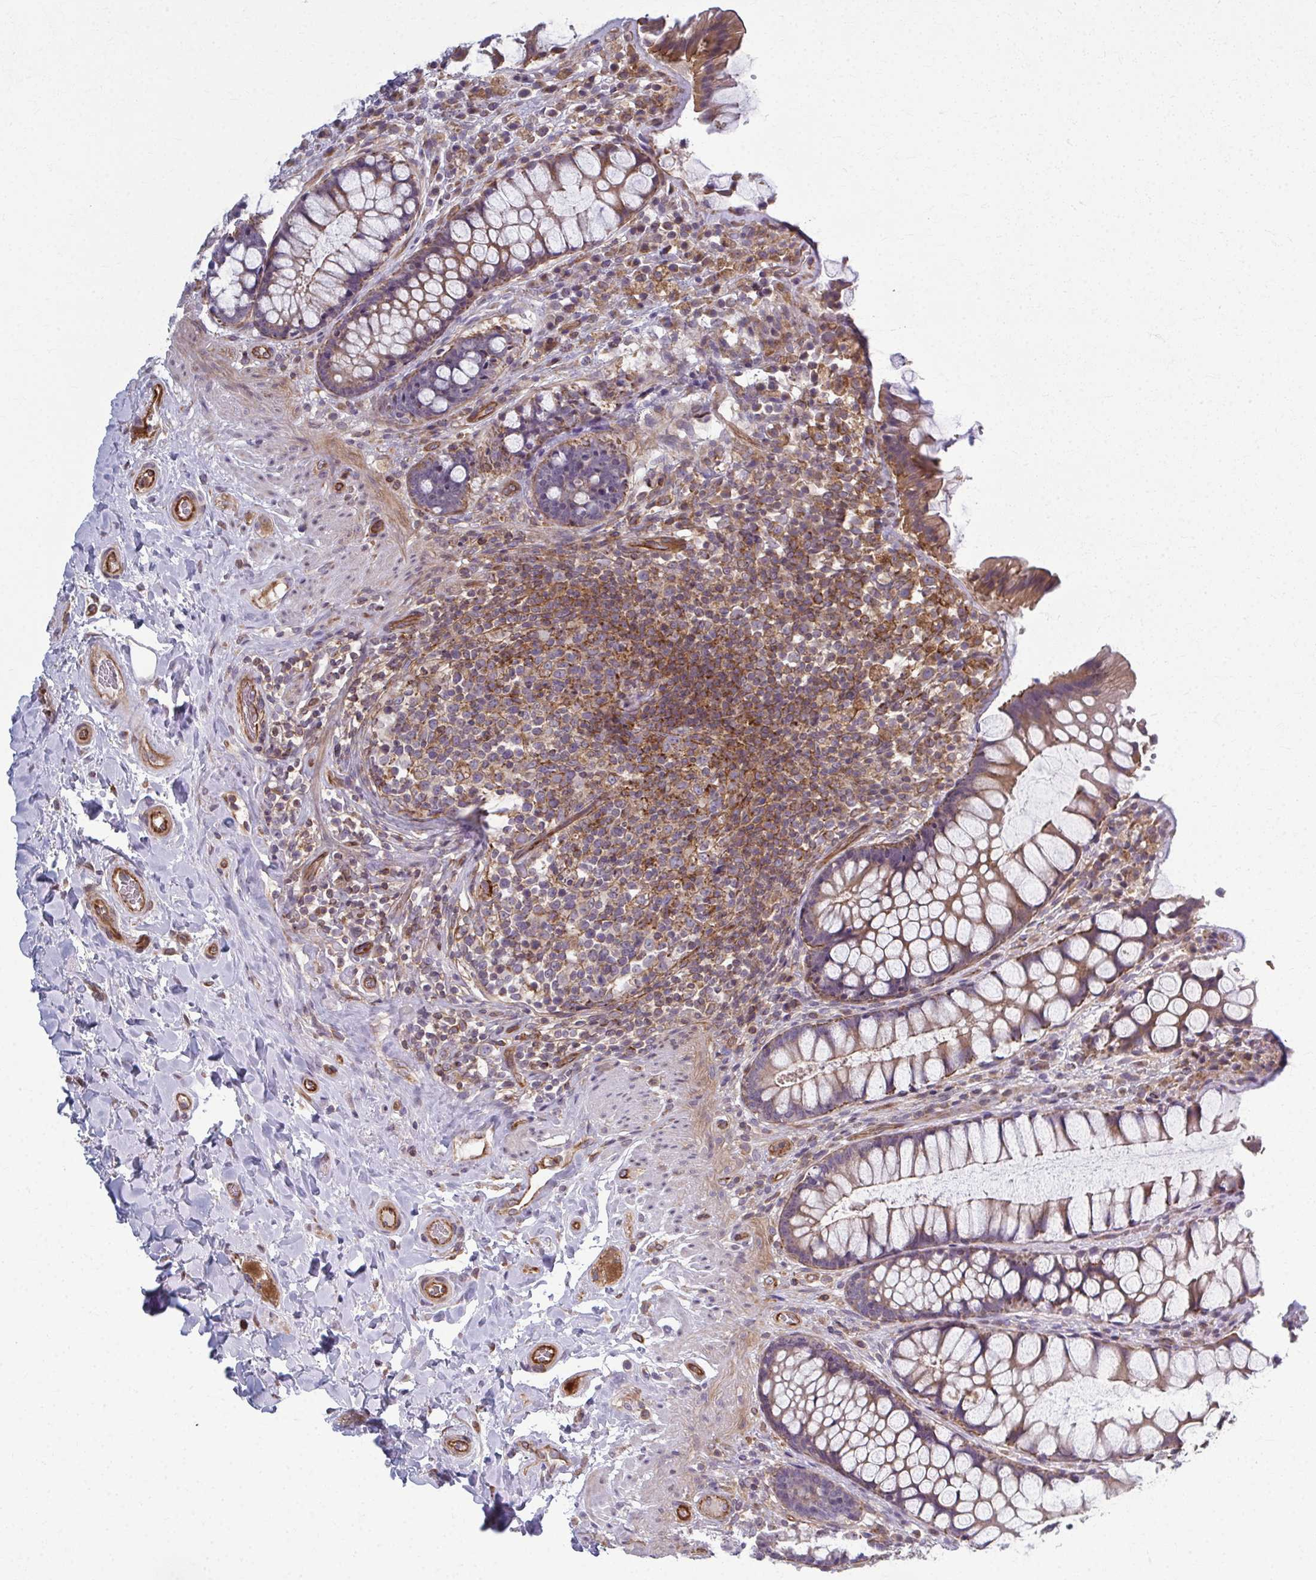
{"staining": {"intensity": "moderate", "quantity": ">75%", "location": "cytoplasmic/membranous"}, "tissue": "rectum", "cell_type": "Glandular cells", "image_type": "normal", "snomed": [{"axis": "morphology", "description": "Normal tissue, NOS"}, {"axis": "topography", "description": "Rectum"}], "caption": "High-power microscopy captured an IHC histopathology image of normal rectum, revealing moderate cytoplasmic/membranous positivity in approximately >75% of glandular cells.", "gene": "EID2B", "patient": {"sex": "female", "age": 58}}